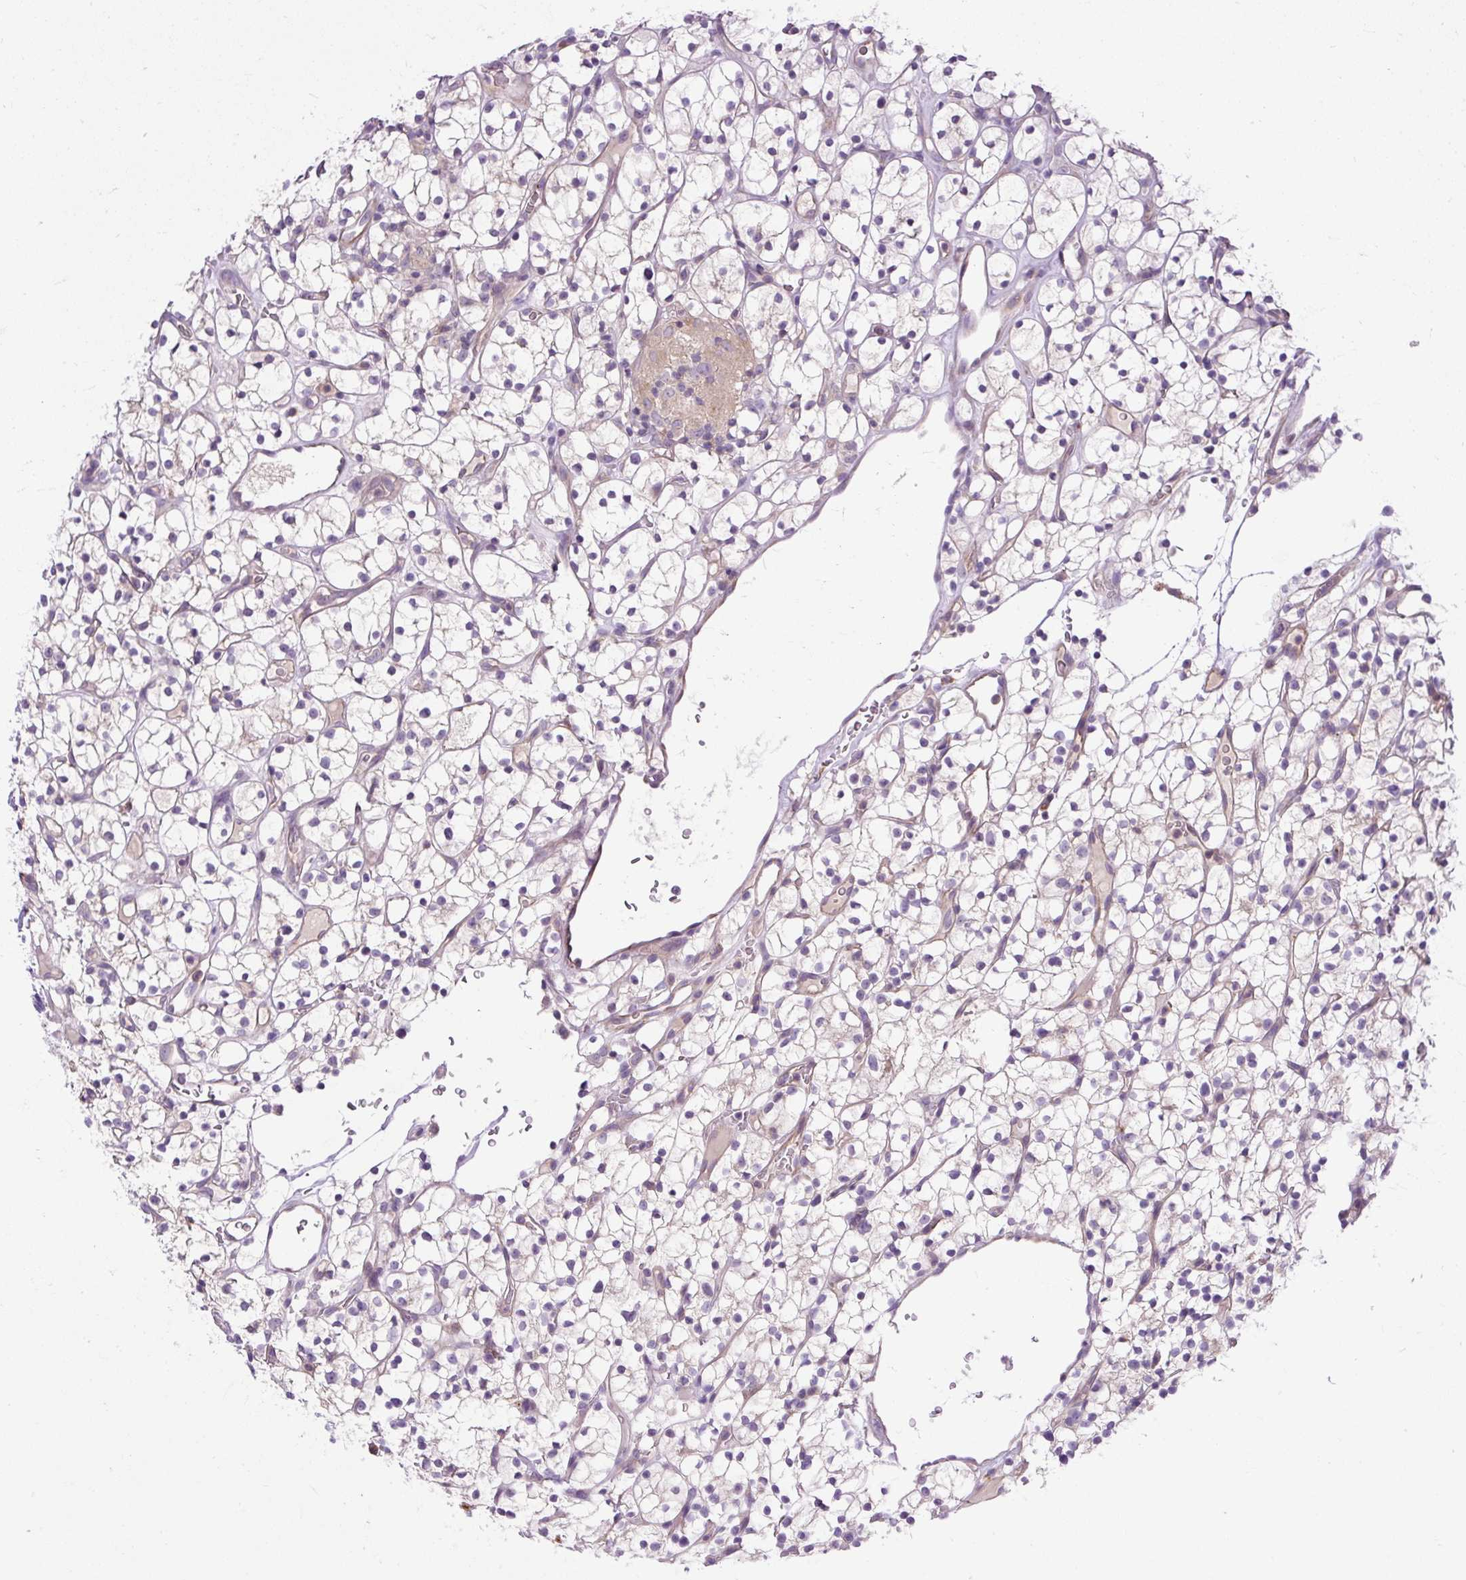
{"staining": {"intensity": "negative", "quantity": "none", "location": "none"}, "tissue": "renal cancer", "cell_type": "Tumor cells", "image_type": "cancer", "snomed": [{"axis": "morphology", "description": "Adenocarcinoma, NOS"}, {"axis": "topography", "description": "Kidney"}], "caption": "Immunohistochemistry image of neoplastic tissue: human renal cancer stained with DAB (3,3'-diaminobenzidine) shows no significant protein positivity in tumor cells.", "gene": "HEXB", "patient": {"sex": "female", "age": 64}}